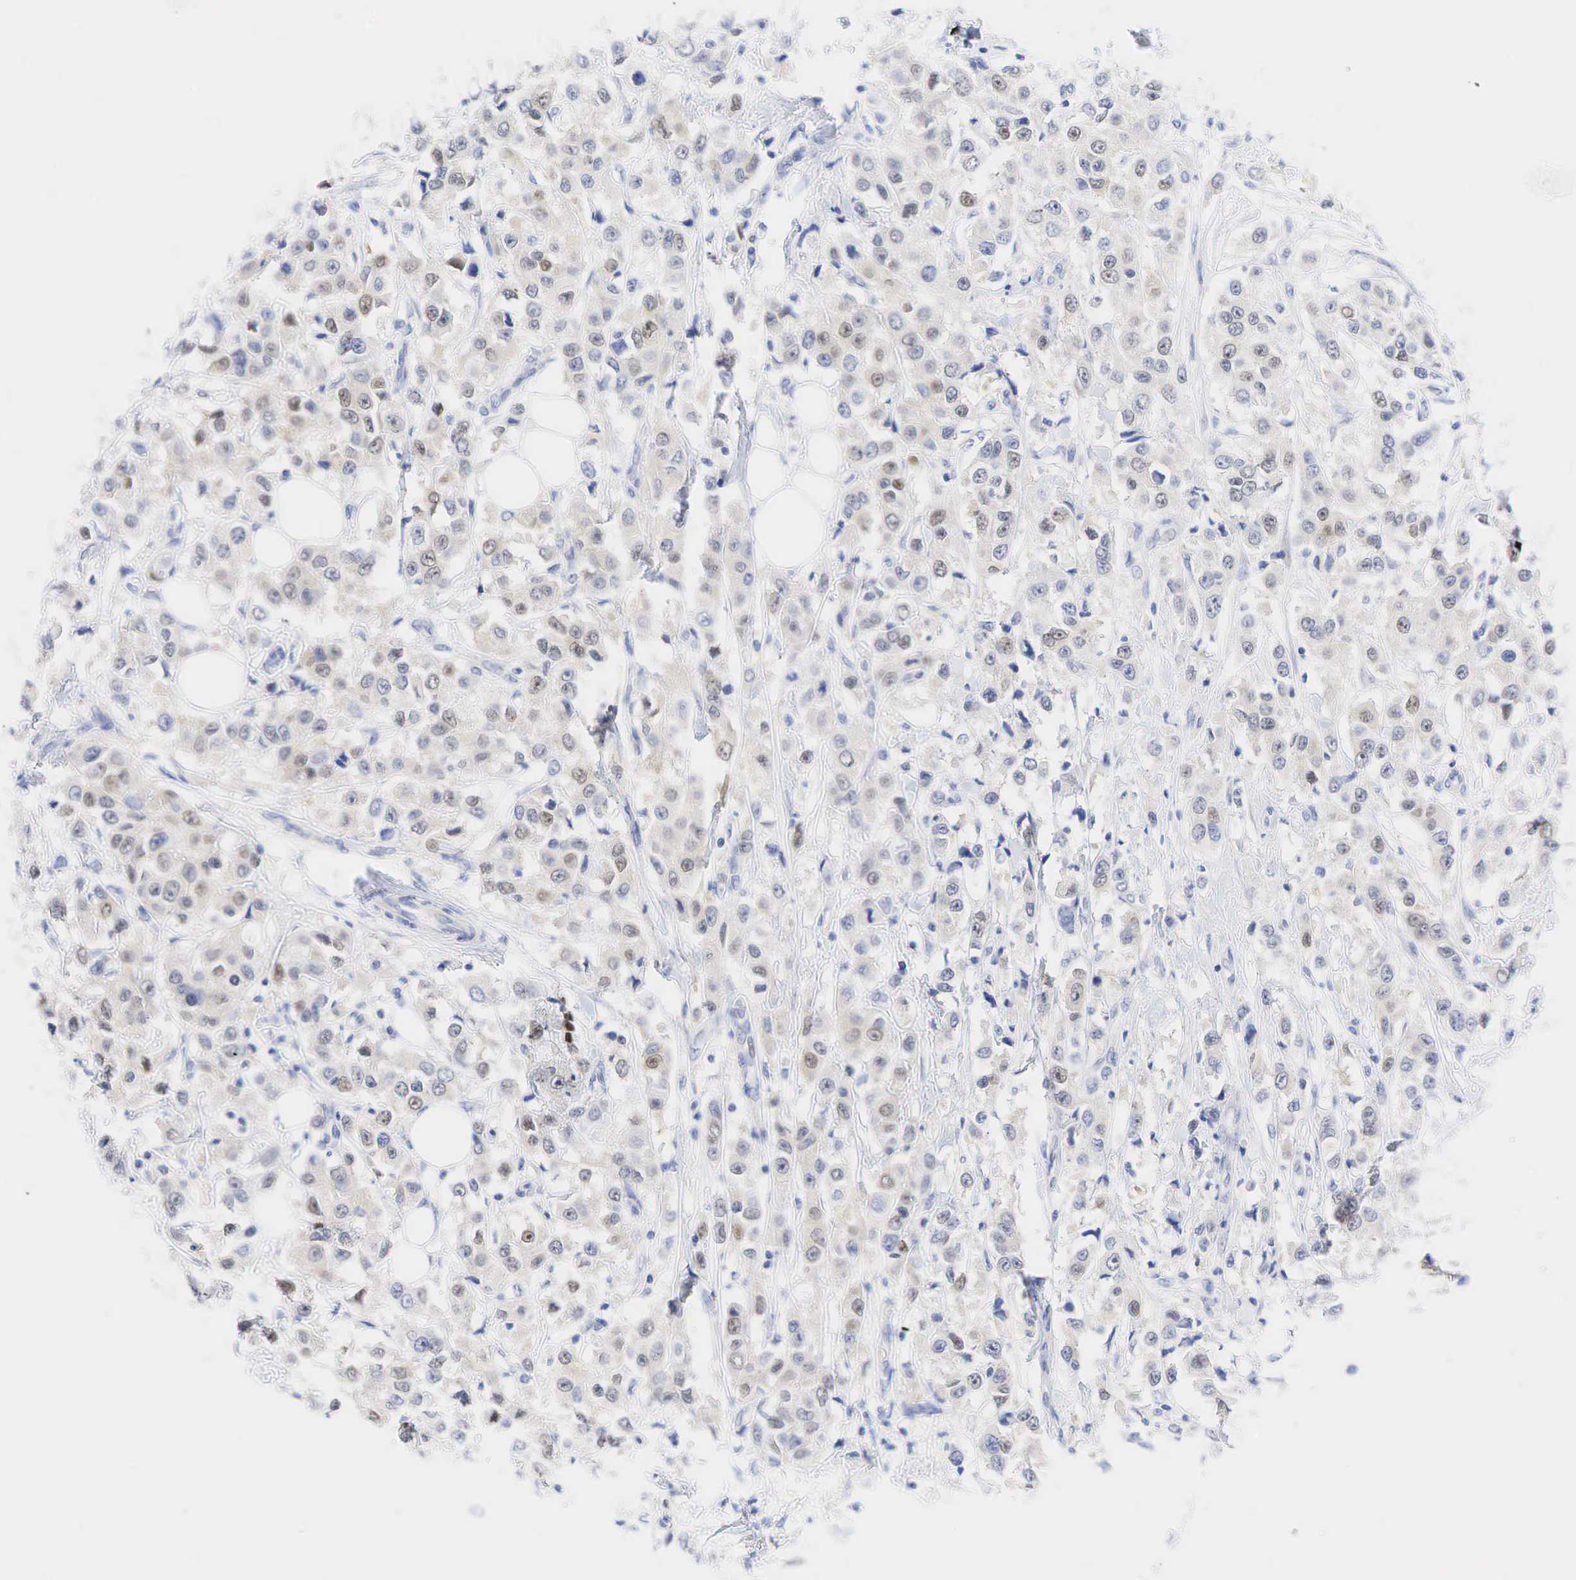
{"staining": {"intensity": "weak", "quantity": "25%-75%", "location": "nuclear"}, "tissue": "breast cancer", "cell_type": "Tumor cells", "image_type": "cancer", "snomed": [{"axis": "morphology", "description": "Duct carcinoma"}, {"axis": "topography", "description": "Breast"}], "caption": "There is low levels of weak nuclear positivity in tumor cells of breast cancer (invasive ductal carcinoma), as demonstrated by immunohistochemical staining (brown color).", "gene": "AR", "patient": {"sex": "female", "age": 58}}